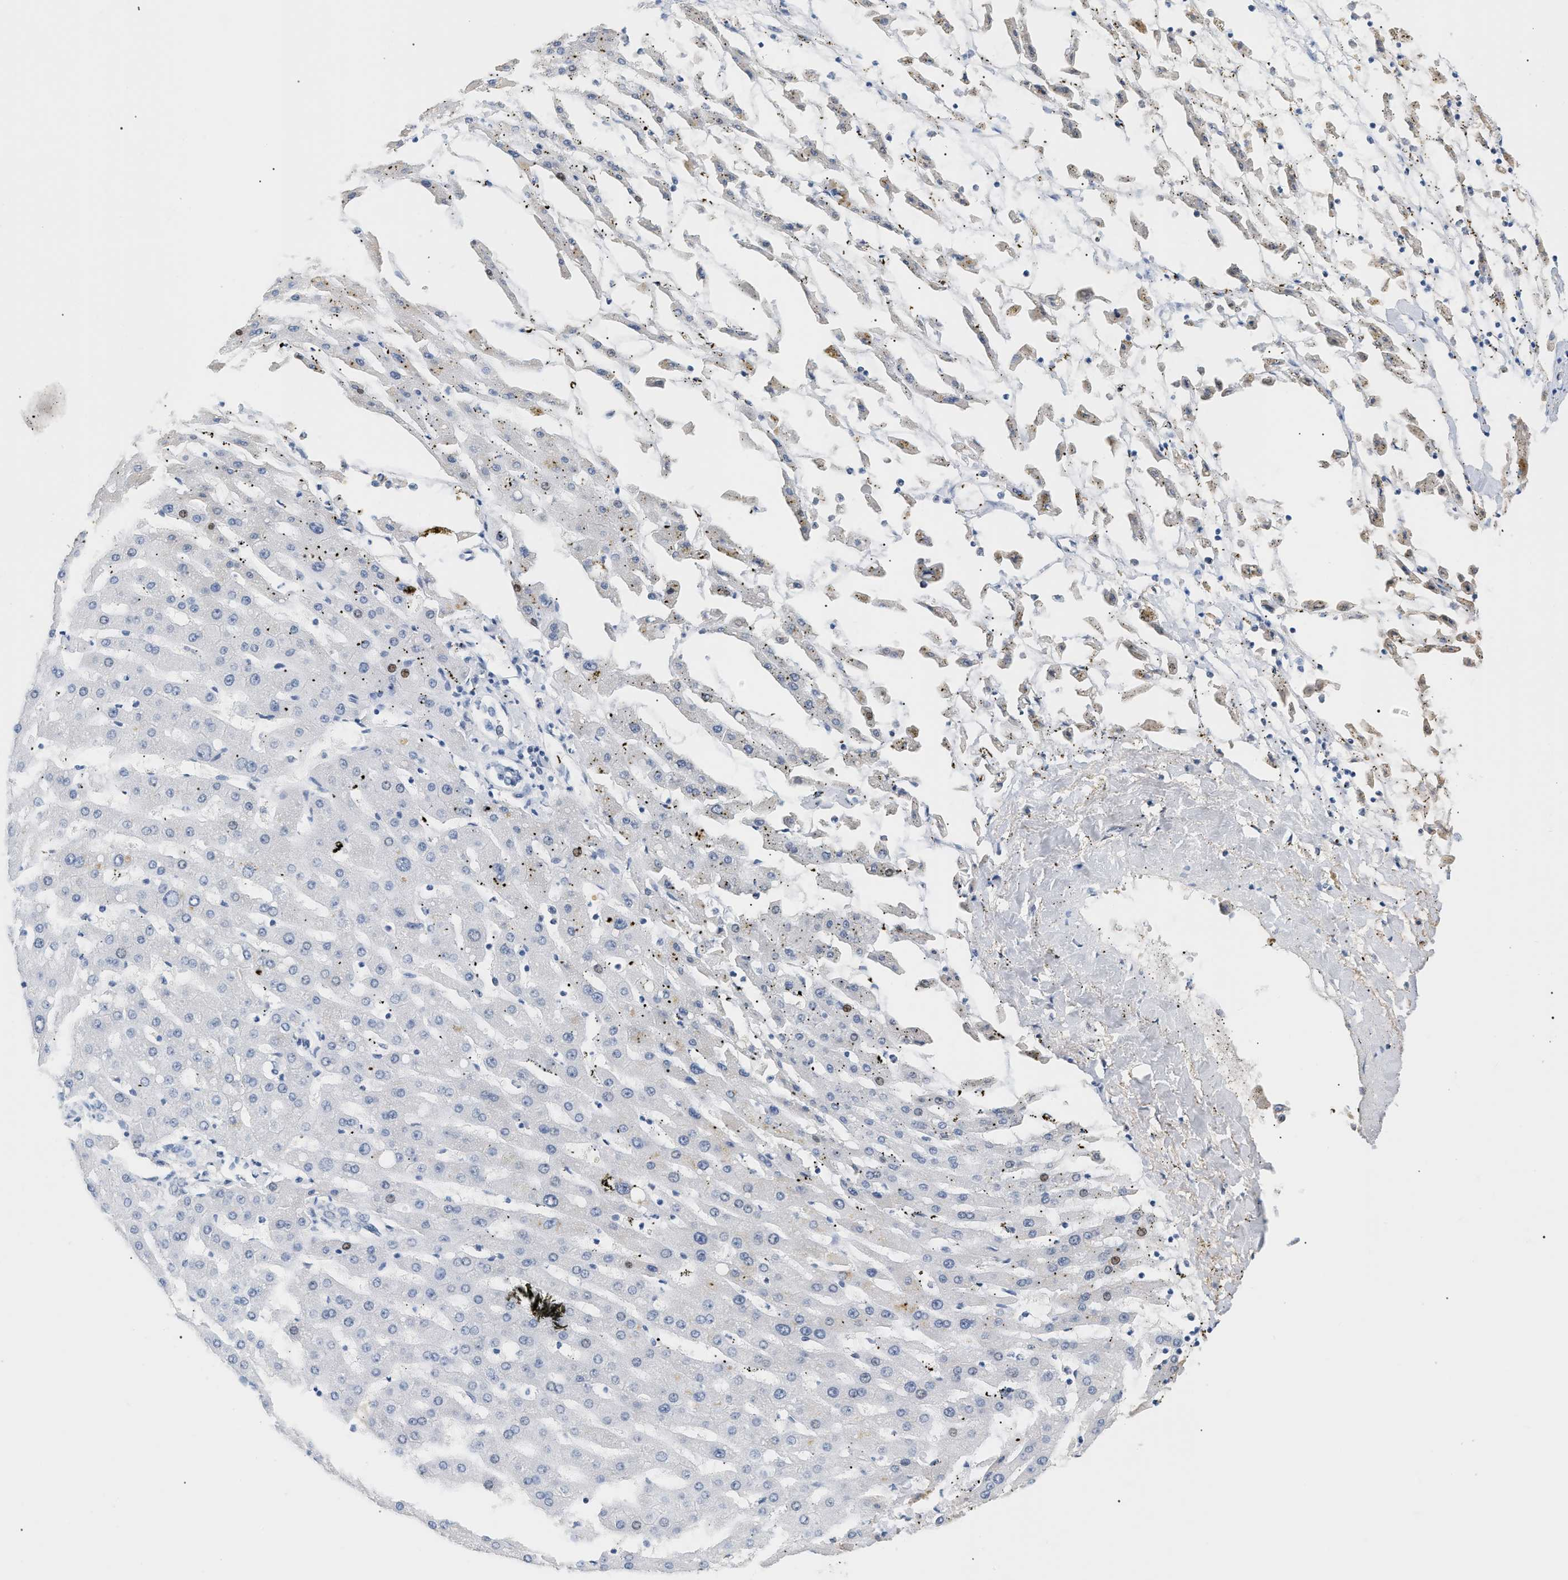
{"staining": {"intensity": "moderate", "quantity": "<25%", "location": "nuclear"}, "tissue": "liver cancer", "cell_type": "Tumor cells", "image_type": "cancer", "snomed": [{"axis": "morphology", "description": "Carcinoma, Hepatocellular, NOS"}, {"axis": "topography", "description": "Liver"}], "caption": "Liver cancer was stained to show a protein in brown. There is low levels of moderate nuclear positivity in about <25% of tumor cells.", "gene": "CFH", "patient": {"sex": "male", "age": 72}}